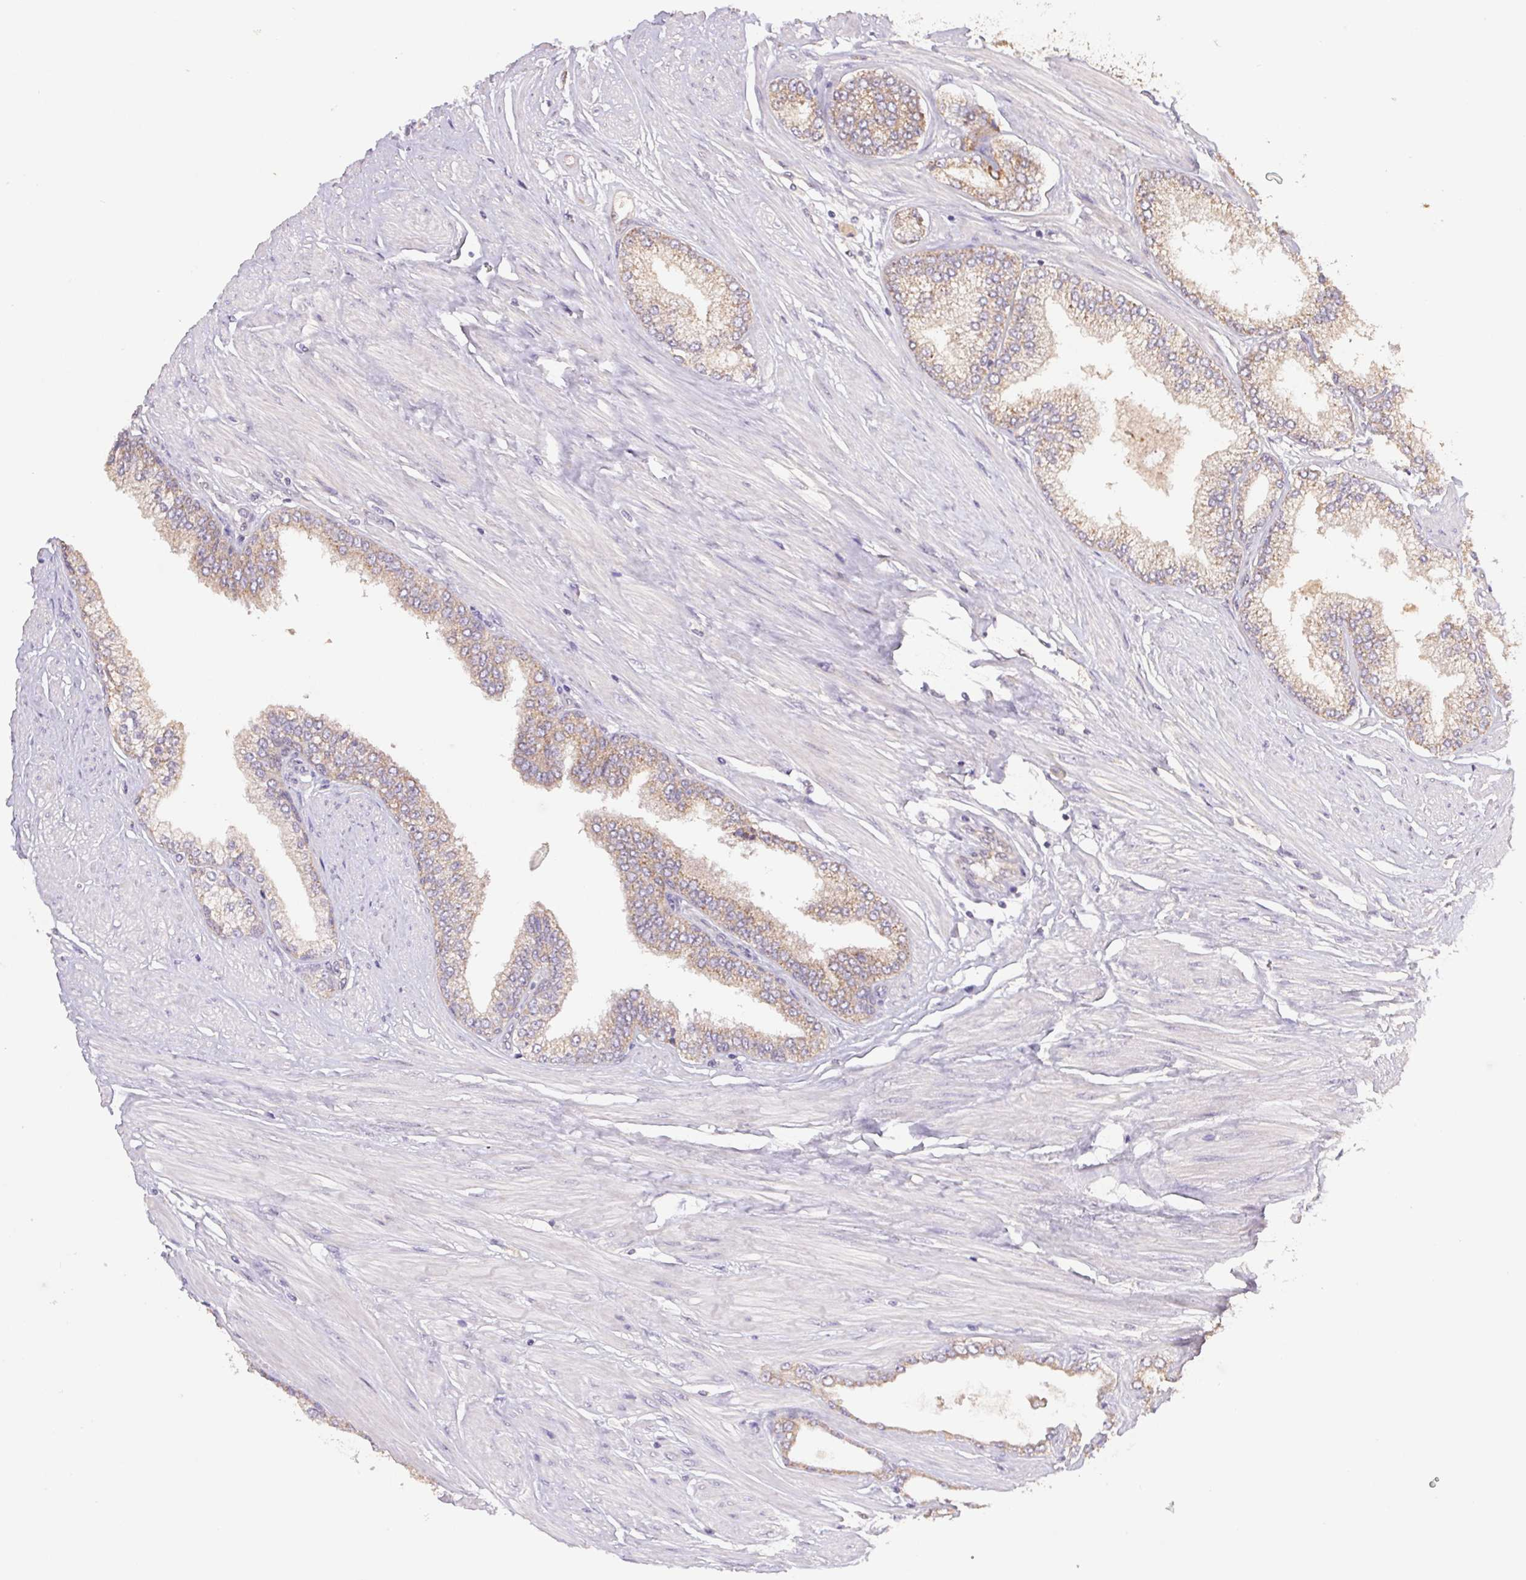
{"staining": {"intensity": "moderate", "quantity": ">75%", "location": "cytoplasmic/membranous"}, "tissue": "prostate cancer", "cell_type": "Tumor cells", "image_type": "cancer", "snomed": [{"axis": "morphology", "description": "Adenocarcinoma, Low grade"}, {"axis": "topography", "description": "Prostate"}], "caption": "Immunohistochemistry (IHC) staining of prostate cancer (low-grade adenocarcinoma), which demonstrates medium levels of moderate cytoplasmic/membranous expression in approximately >75% of tumor cells indicating moderate cytoplasmic/membranous protein expression. The staining was performed using DAB (3,3'-diaminobenzidine) (brown) for protein detection and nuclei were counterstained in hematoxylin (blue).", "gene": "RAB11A", "patient": {"sex": "male", "age": 55}}